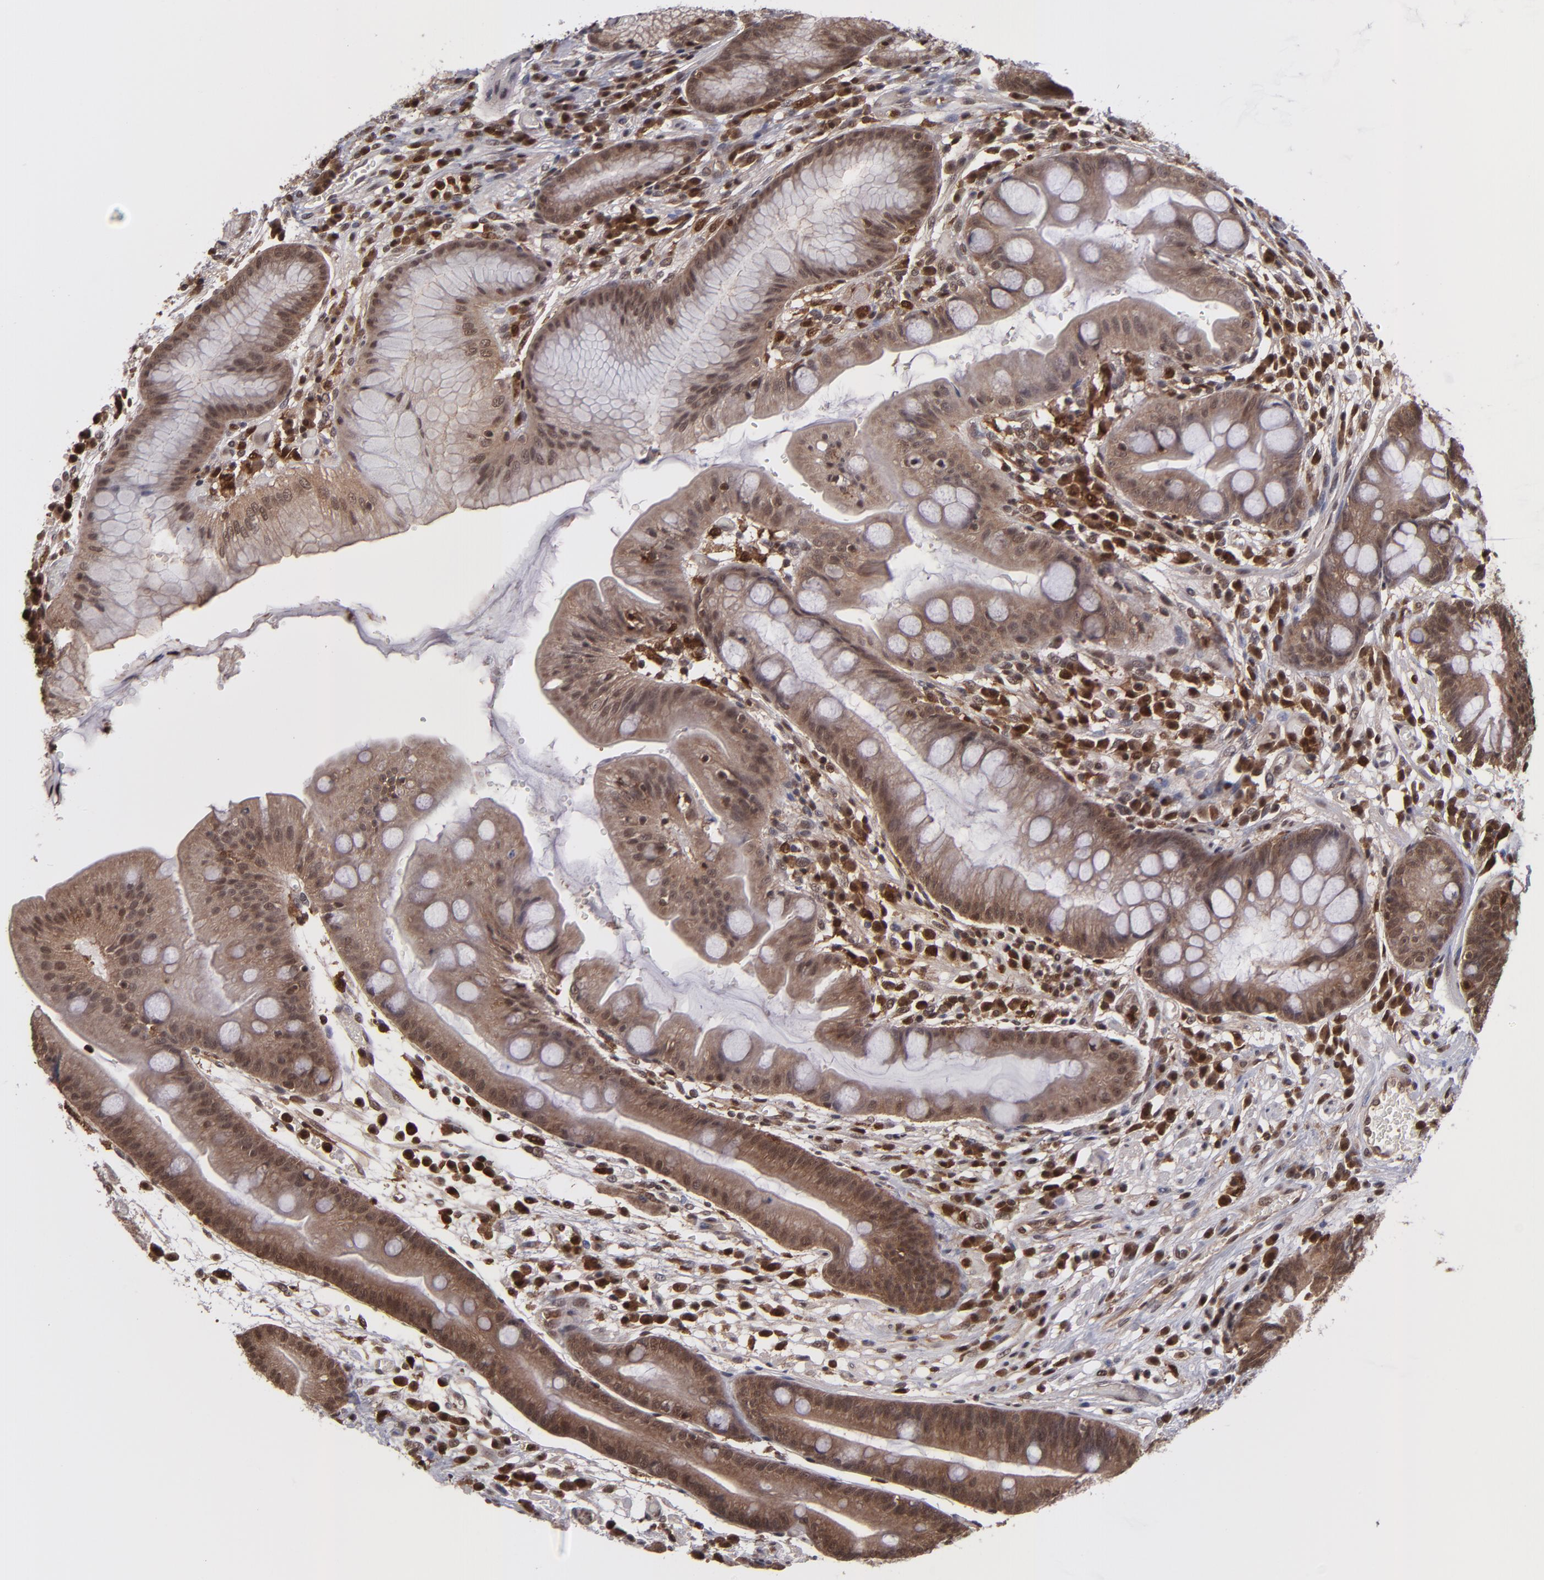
{"staining": {"intensity": "moderate", "quantity": ">75%", "location": "cytoplasmic/membranous,nuclear"}, "tissue": "stomach", "cell_type": "Glandular cells", "image_type": "normal", "snomed": [{"axis": "morphology", "description": "Normal tissue, NOS"}, {"axis": "morphology", "description": "Inflammation, NOS"}, {"axis": "topography", "description": "Stomach, lower"}], "caption": "This histopathology image demonstrates immunohistochemistry (IHC) staining of benign human stomach, with medium moderate cytoplasmic/membranous,nuclear positivity in approximately >75% of glandular cells.", "gene": "GRB2", "patient": {"sex": "male", "age": 59}}